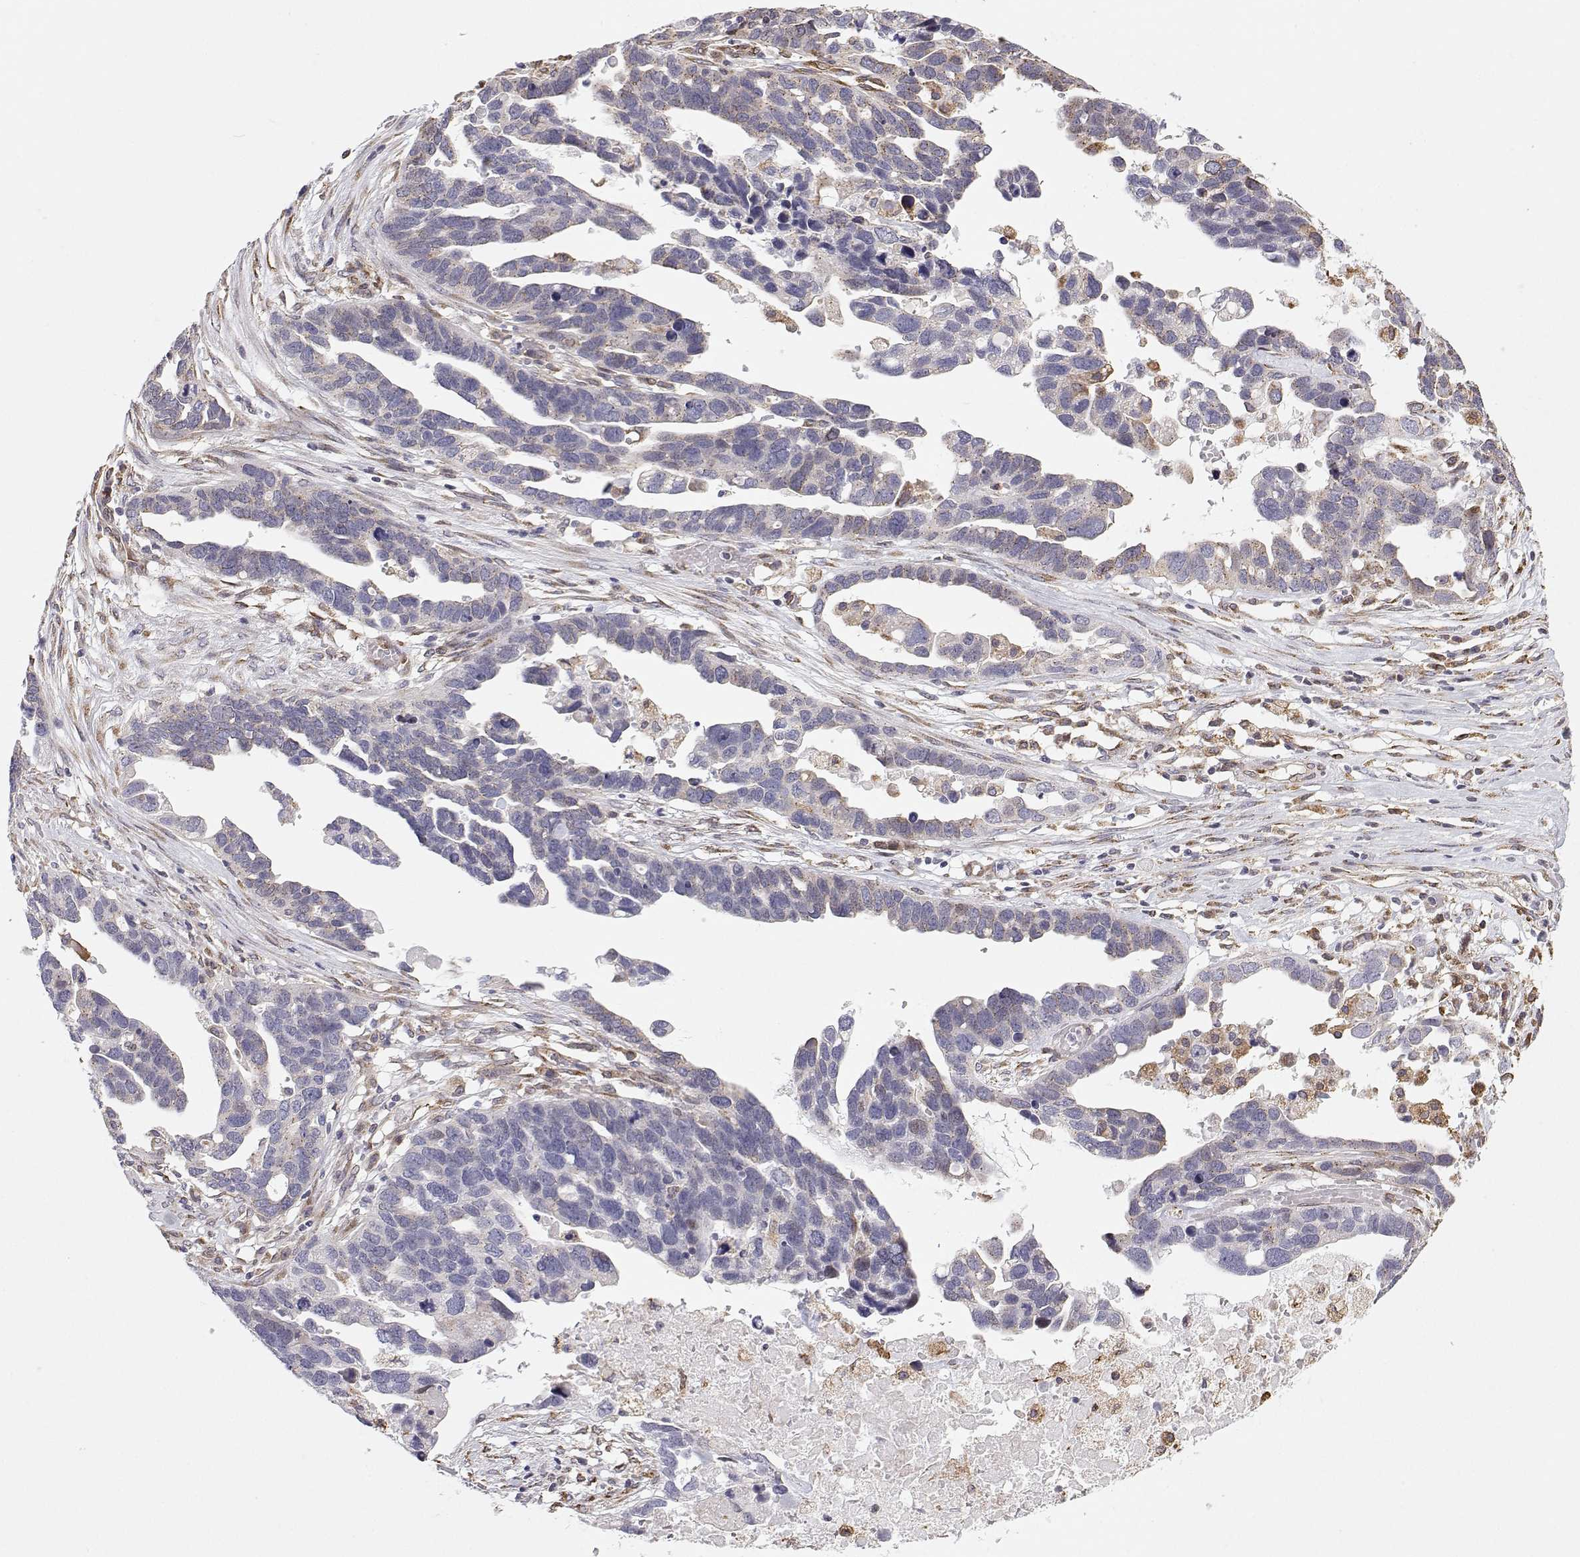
{"staining": {"intensity": "negative", "quantity": "none", "location": "none"}, "tissue": "ovarian cancer", "cell_type": "Tumor cells", "image_type": "cancer", "snomed": [{"axis": "morphology", "description": "Cystadenocarcinoma, serous, NOS"}, {"axis": "topography", "description": "Ovary"}], "caption": "Tumor cells show no significant positivity in ovarian serous cystadenocarcinoma.", "gene": "STARD13", "patient": {"sex": "female", "age": 54}}